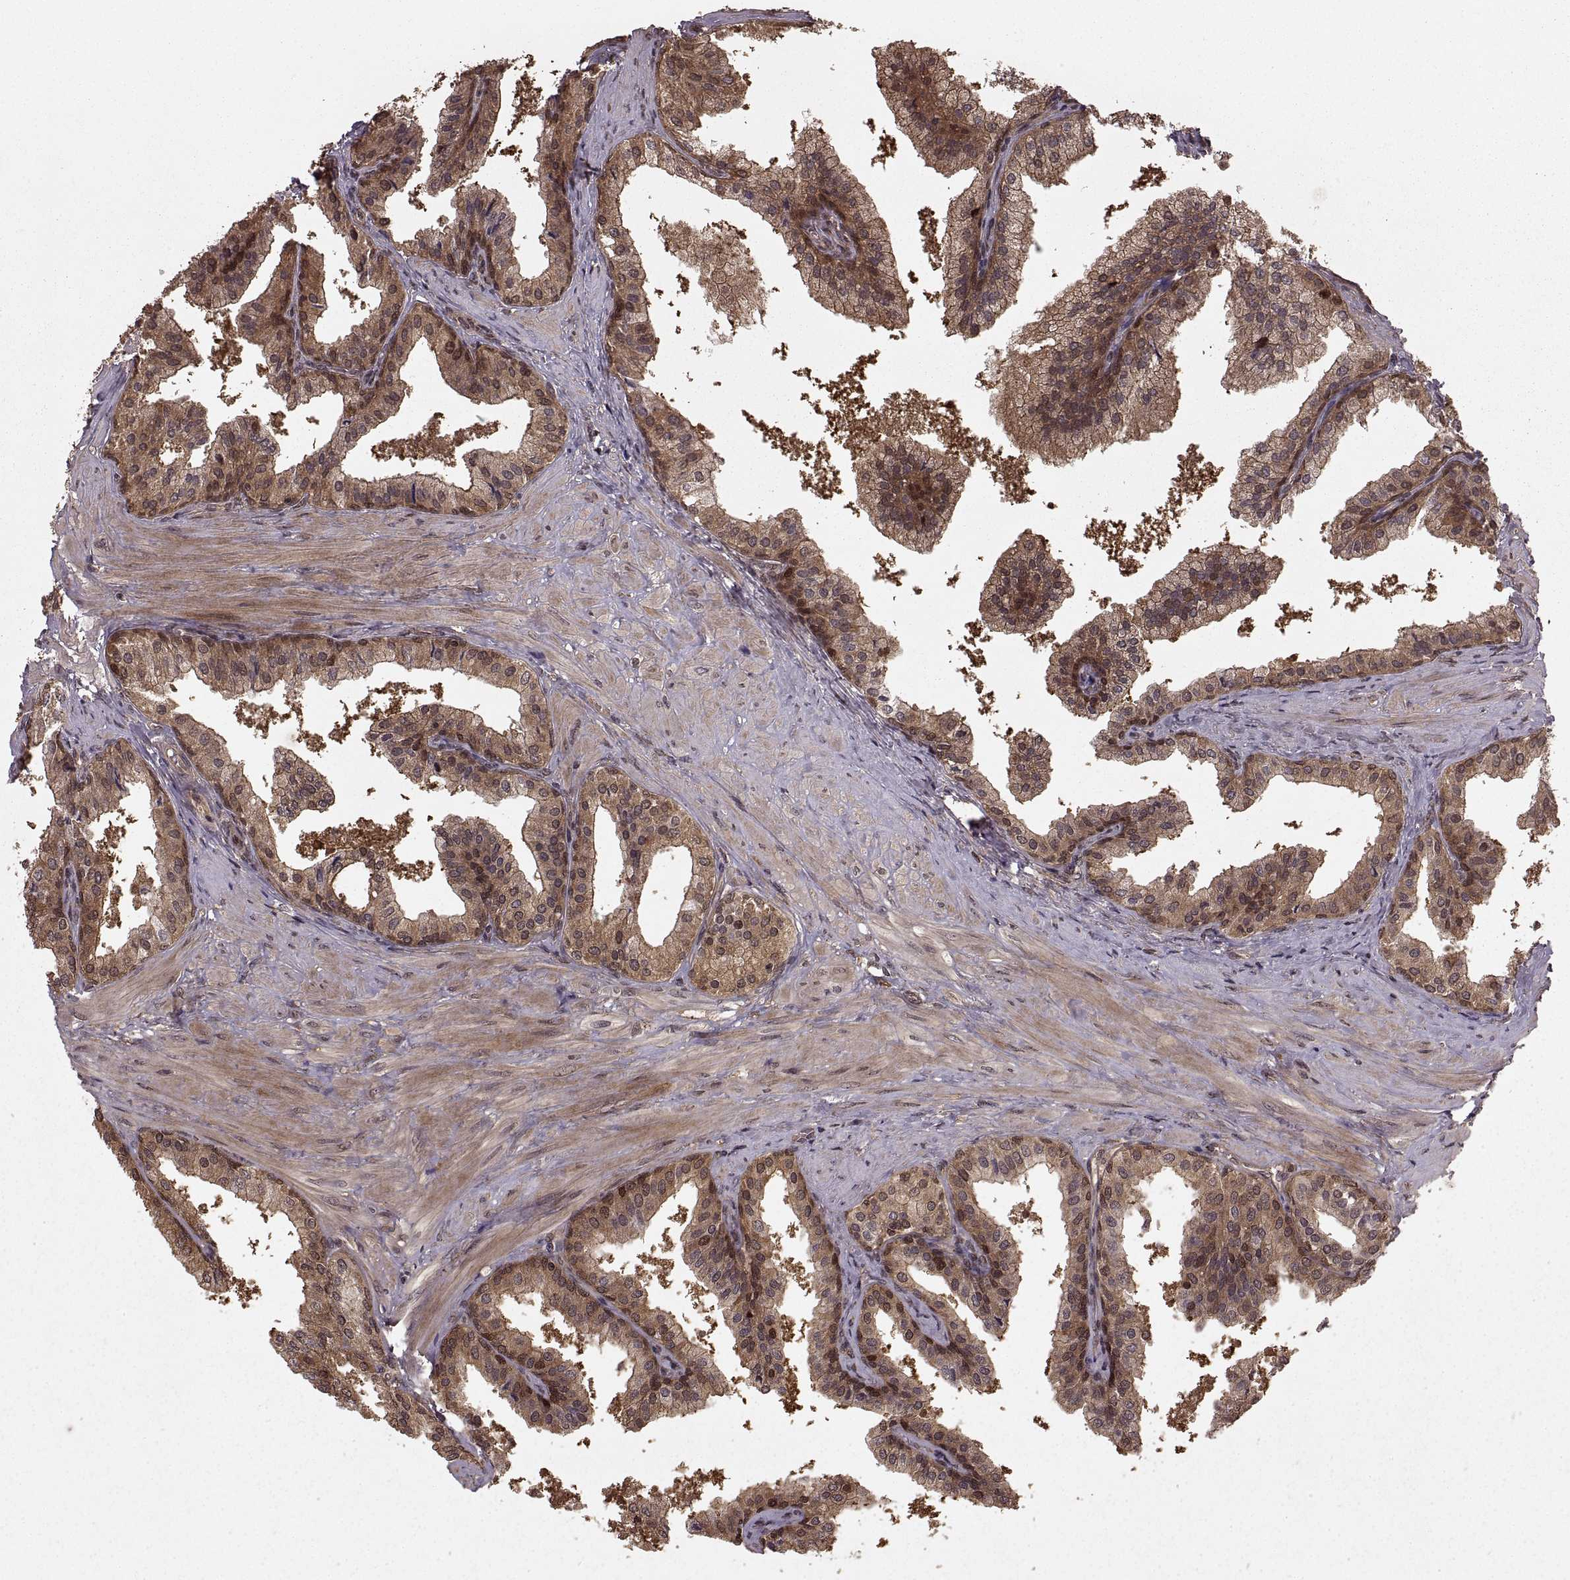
{"staining": {"intensity": "moderate", "quantity": ">75%", "location": "cytoplasmic/membranous"}, "tissue": "prostate cancer", "cell_type": "Tumor cells", "image_type": "cancer", "snomed": [{"axis": "morphology", "description": "Adenocarcinoma, Low grade"}, {"axis": "topography", "description": "Prostate"}], "caption": "Immunohistochemistry histopathology image of prostate cancer (low-grade adenocarcinoma) stained for a protein (brown), which reveals medium levels of moderate cytoplasmic/membranous staining in about >75% of tumor cells.", "gene": "DEDD", "patient": {"sex": "male", "age": 56}}